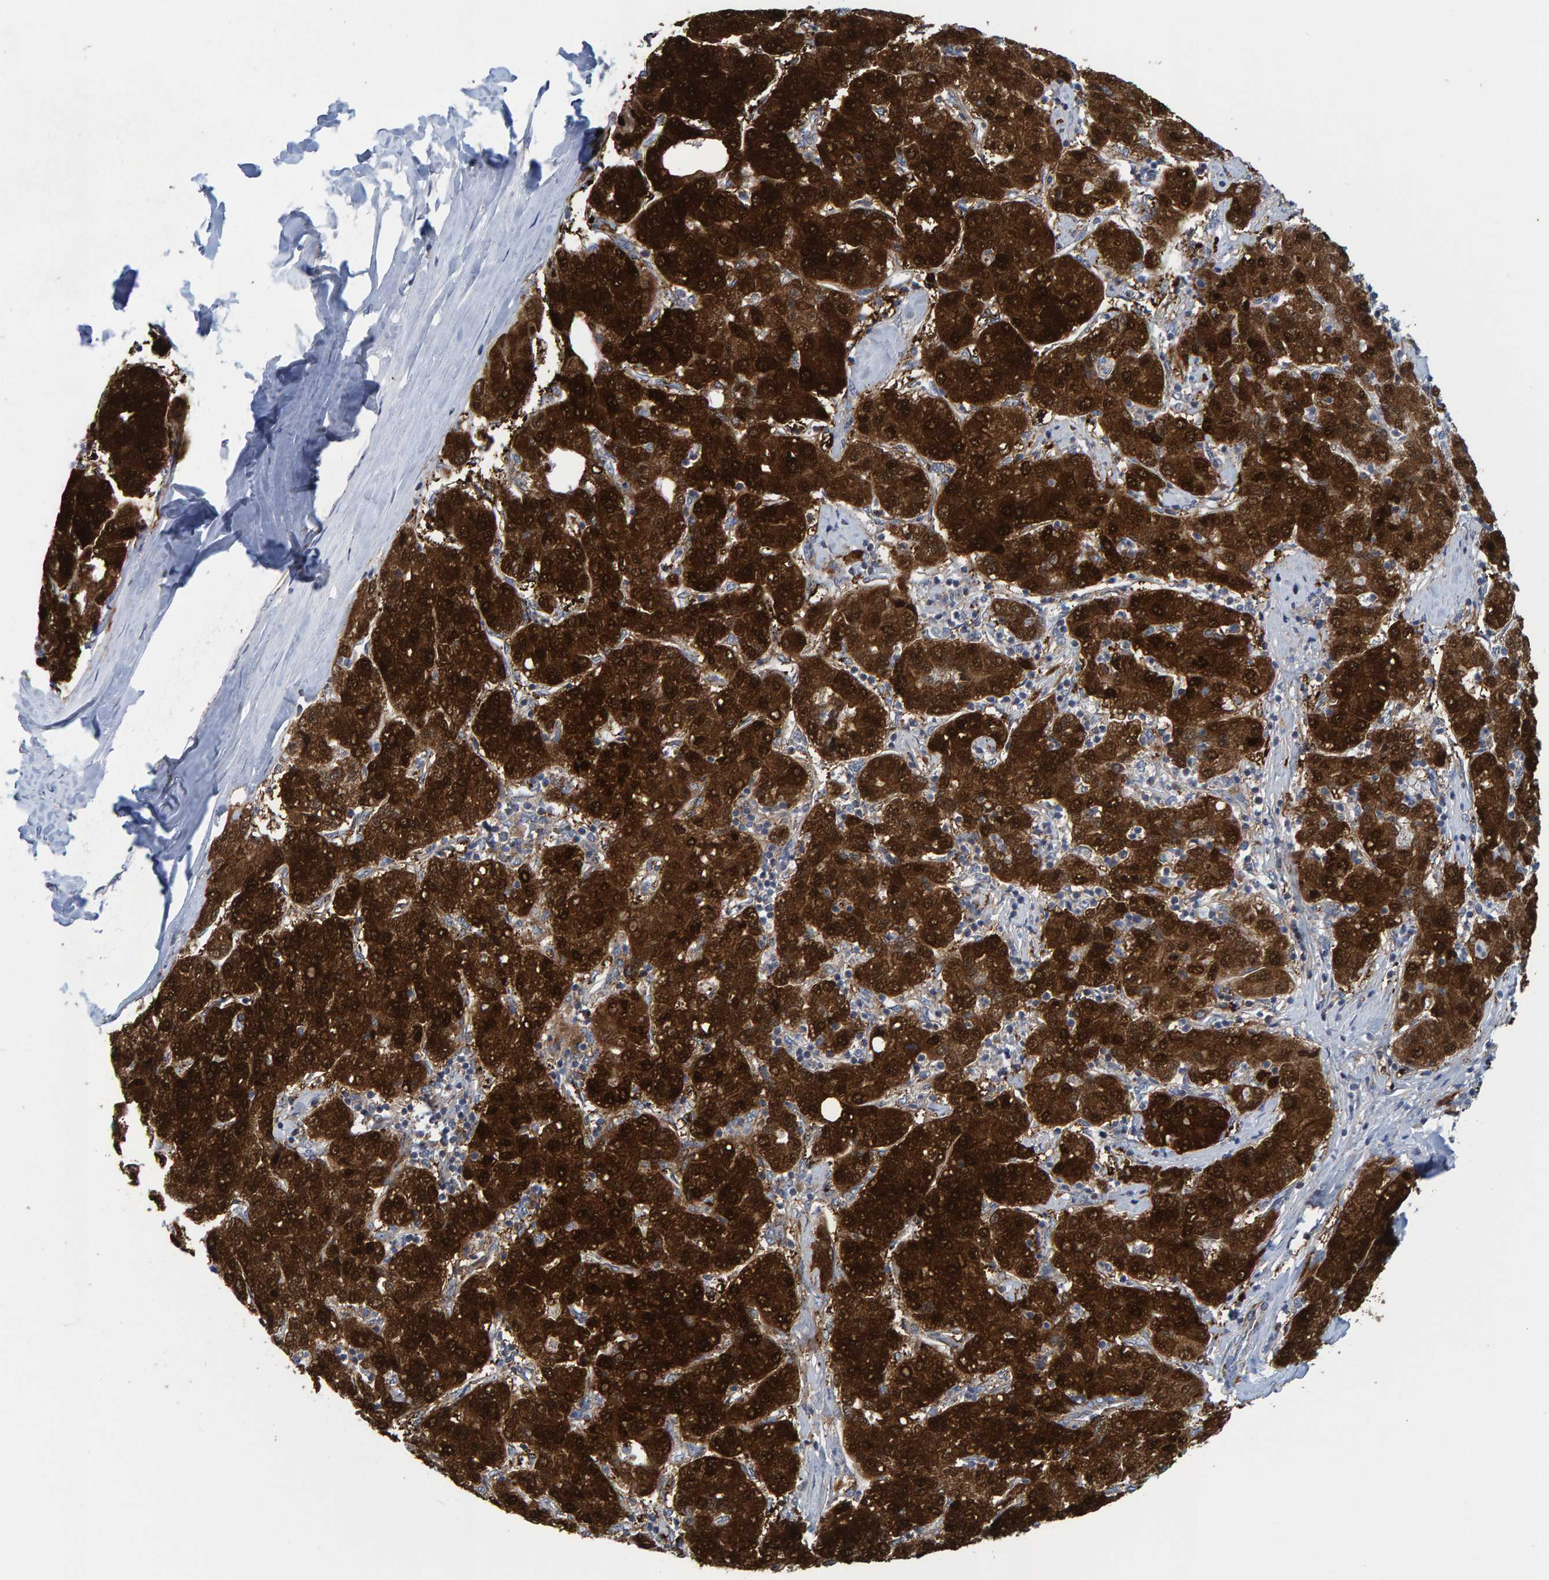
{"staining": {"intensity": "strong", "quantity": ">75%", "location": "cytoplasmic/membranous,nuclear"}, "tissue": "liver cancer", "cell_type": "Tumor cells", "image_type": "cancer", "snomed": [{"axis": "morphology", "description": "Carcinoma, Hepatocellular, NOS"}, {"axis": "topography", "description": "Liver"}], "caption": "A brown stain shows strong cytoplasmic/membranous and nuclear positivity of a protein in human hepatocellular carcinoma (liver) tumor cells. Ihc stains the protein in brown and the nuclei are stained blue.", "gene": "MRPS7", "patient": {"sex": "male", "age": 65}}